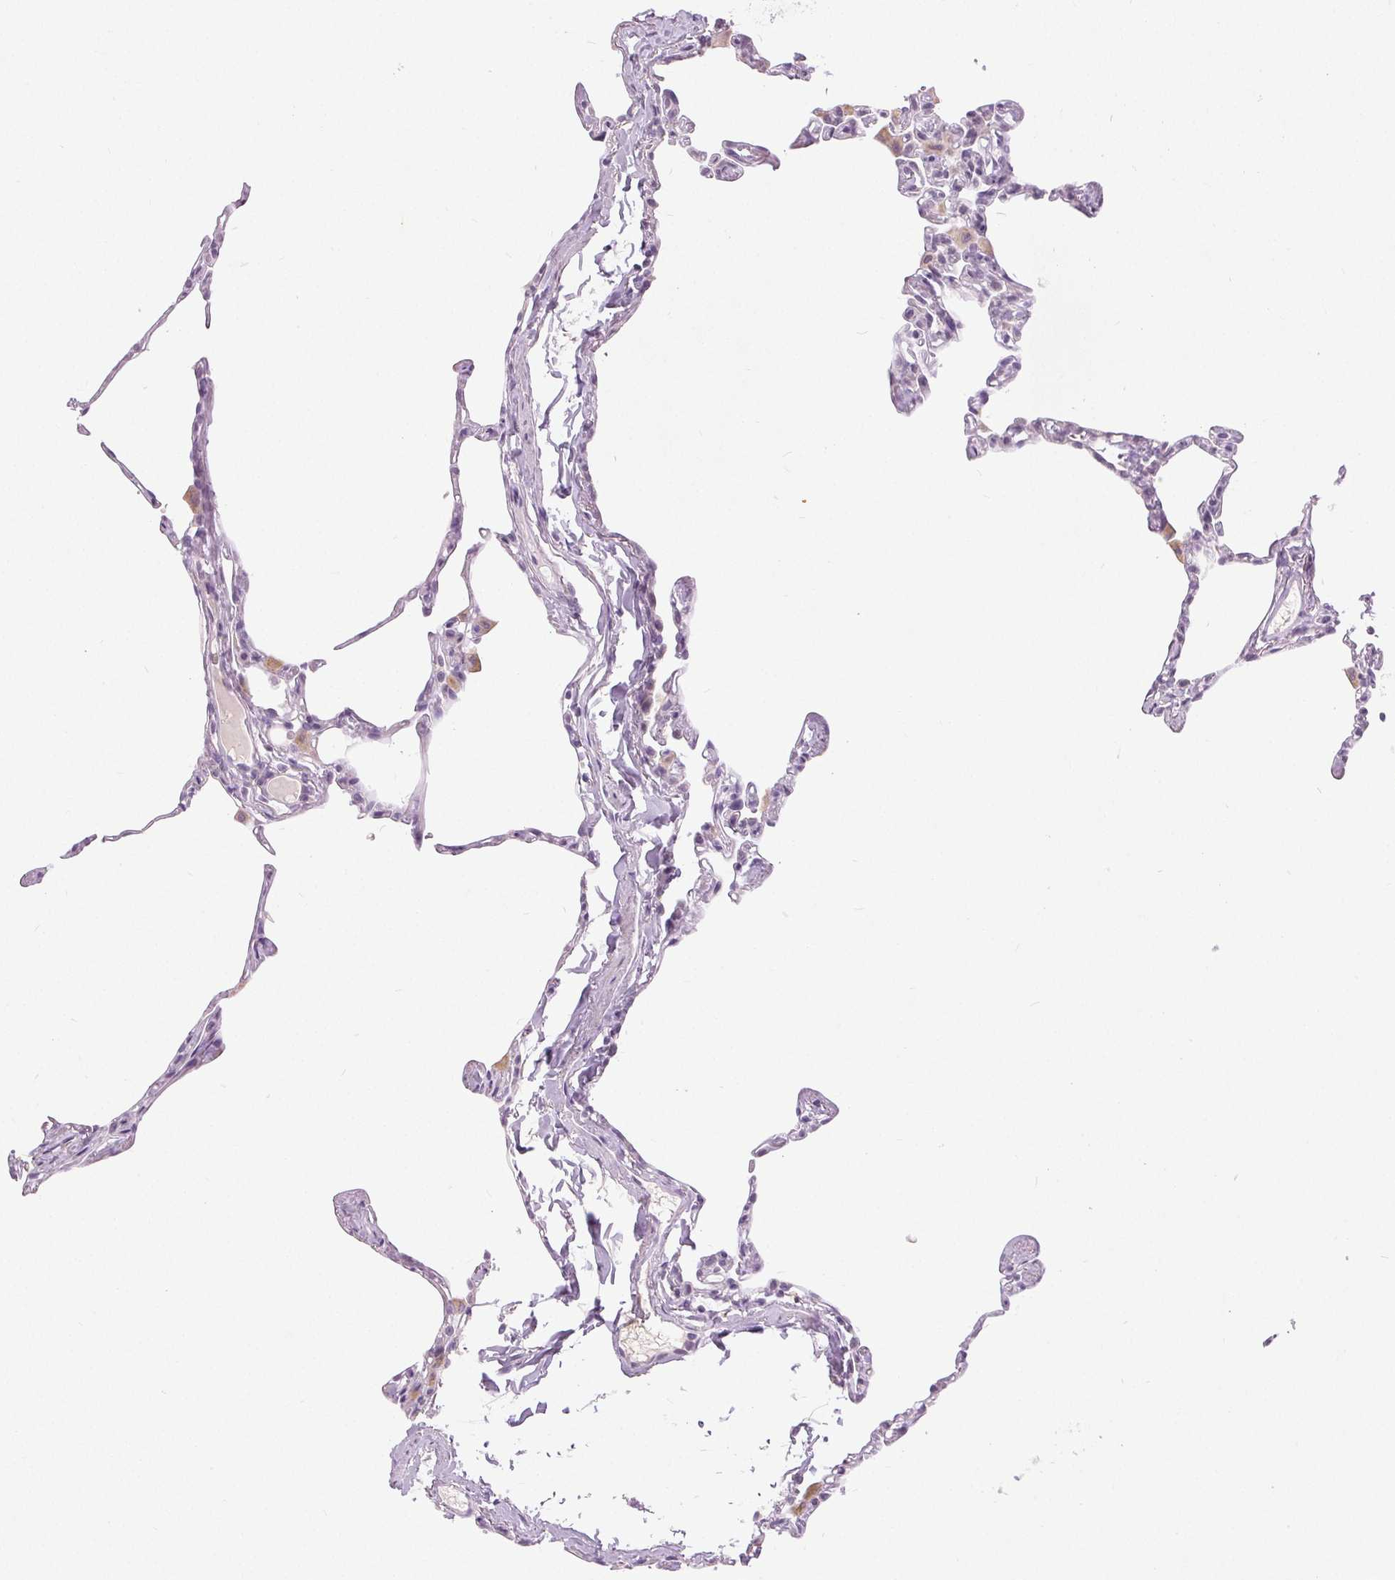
{"staining": {"intensity": "negative", "quantity": "none", "location": "none"}, "tissue": "lung", "cell_type": "Alveolar cells", "image_type": "normal", "snomed": [{"axis": "morphology", "description": "Normal tissue, NOS"}, {"axis": "topography", "description": "Lung"}], "caption": "An image of lung stained for a protein exhibits no brown staining in alveolar cells. Brightfield microscopy of IHC stained with DAB (brown) and hematoxylin (blue), captured at high magnification.", "gene": "DSG3", "patient": {"sex": "male", "age": 65}}